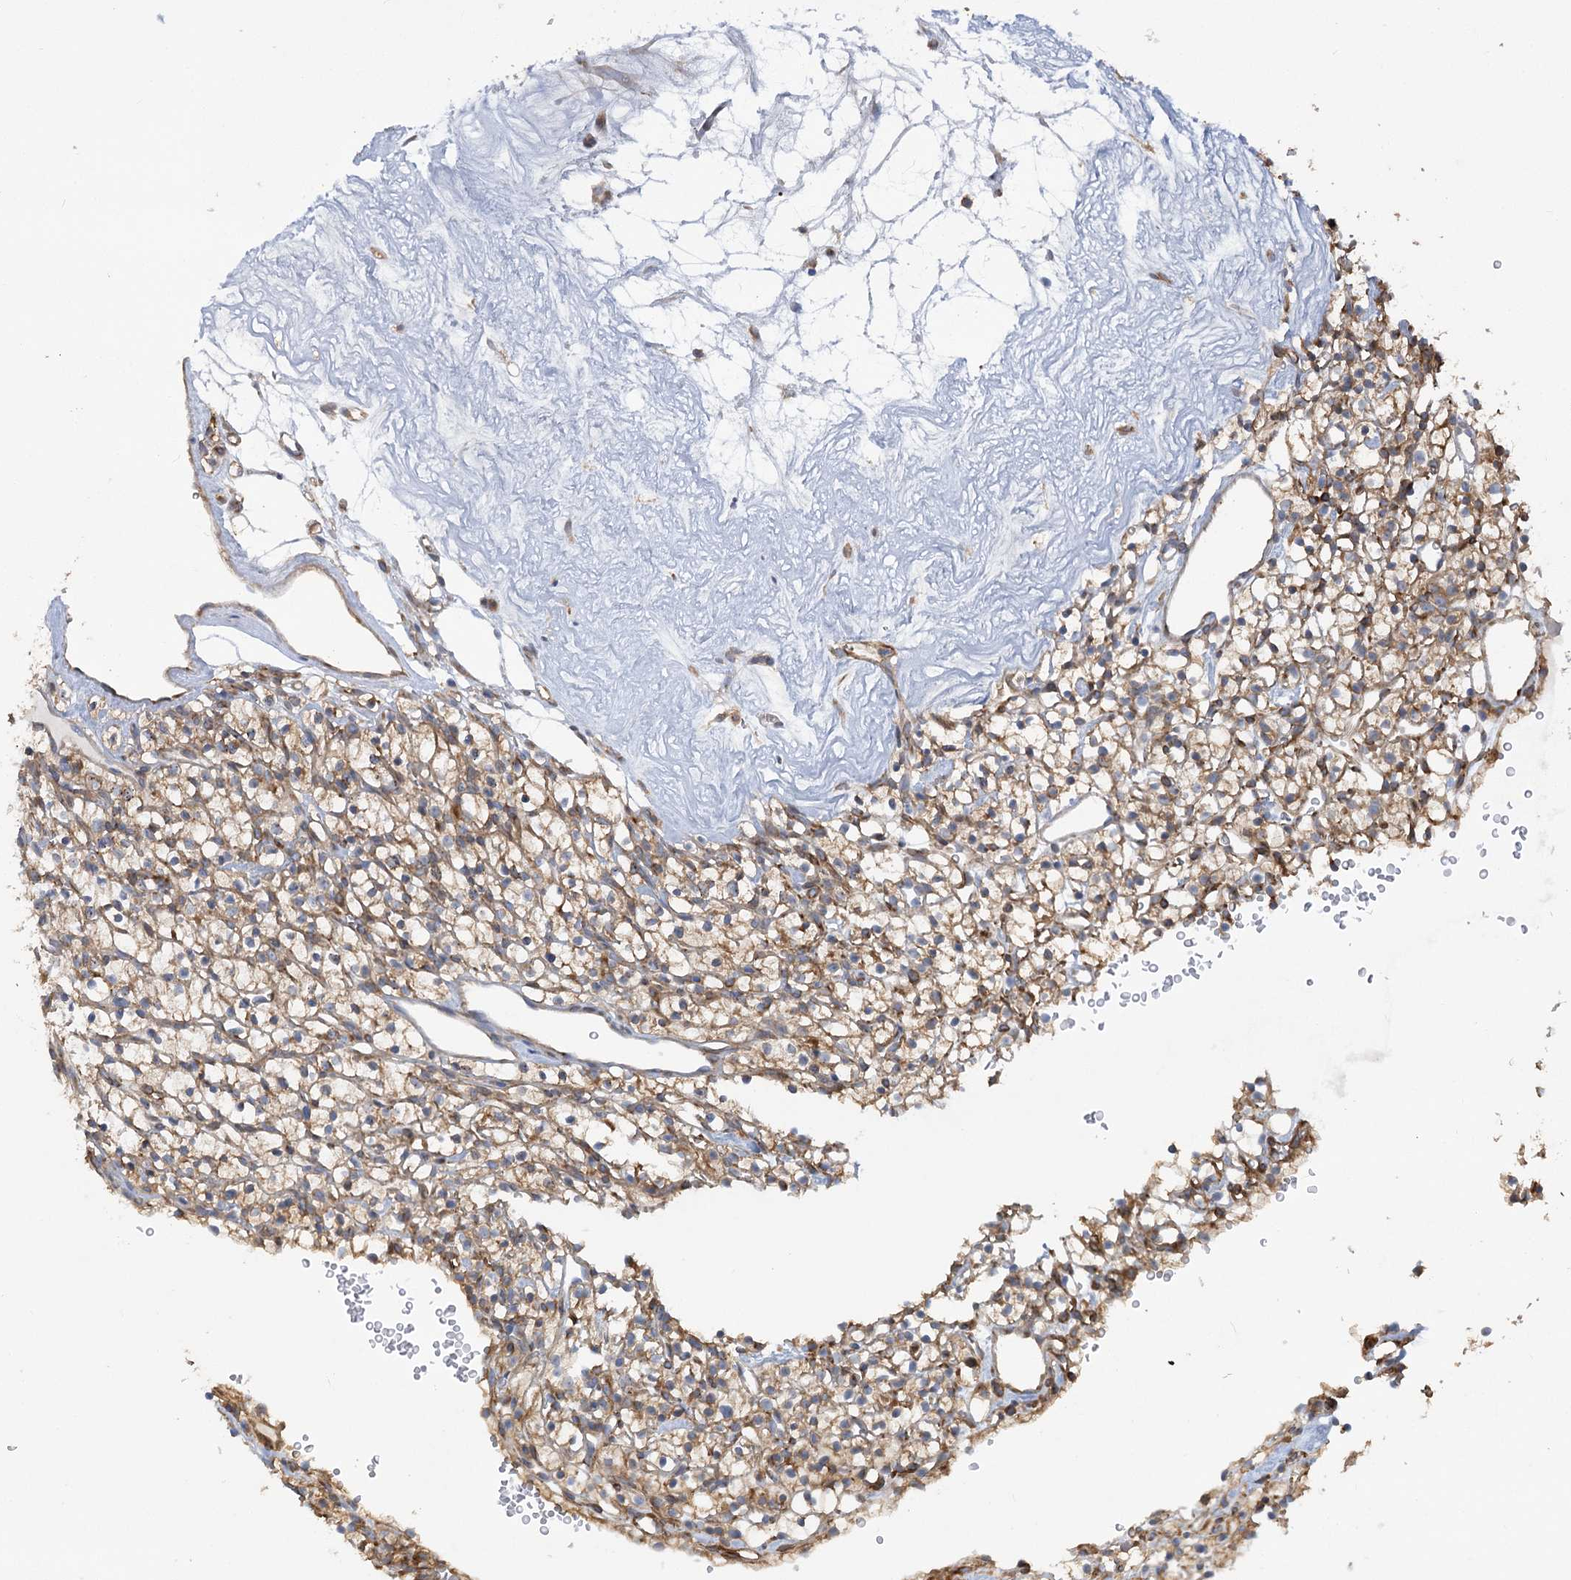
{"staining": {"intensity": "weak", "quantity": ">75%", "location": "cytoplasmic/membranous"}, "tissue": "renal cancer", "cell_type": "Tumor cells", "image_type": "cancer", "snomed": [{"axis": "morphology", "description": "Adenocarcinoma, NOS"}, {"axis": "topography", "description": "Kidney"}], "caption": "An IHC image of tumor tissue is shown. Protein staining in brown labels weak cytoplasmic/membranous positivity in renal cancer (adenocarcinoma) within tumor cells.", "gene": "GUSB", "patient": {"sex": "female", "age": 57}}